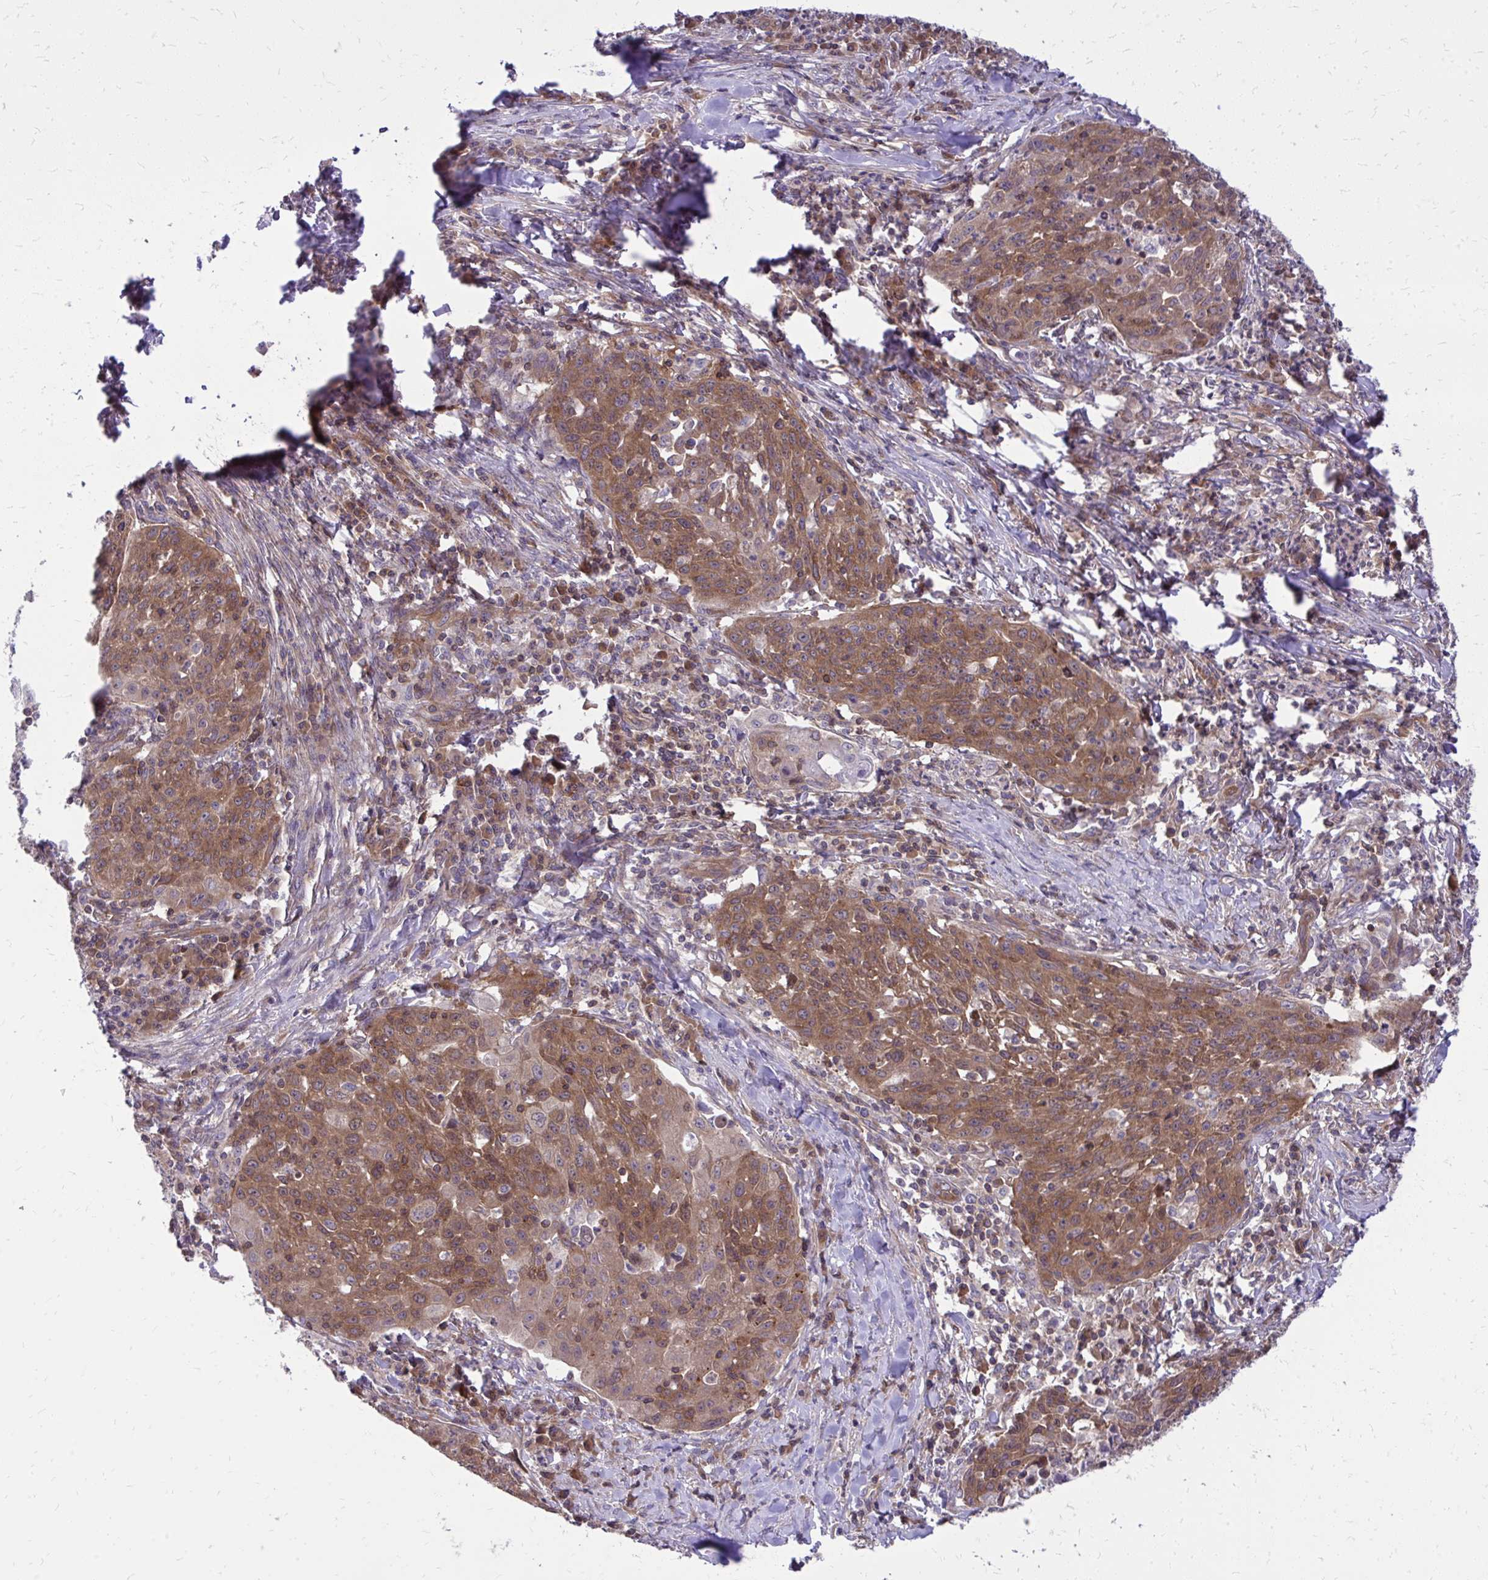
{"staining": {"intensity": "moderate", "quantity": ">75%", "location": "cytoplasmic/membranous"}, "tissue": "lung cancer", "cell_type": "Tumor cells", "image_type": "cancer", "snomed": [{"axis": "morphology", "description": "Squamous cell carcinoma, NOS"}, {"axis": "morphology", "description": "Squamous cell carcinoma, metastatic, NOS"}, {"axis": "topography", "description": "Bronchus"}, {"axis": "topography", "description": "Lung"}], "caption": "Lung metastatic squamous cell carcinoma was stained to show a protein in brown. There is medium levels of moderate cytoplasmic/membranous staining in approximately >75% of tumor cells. Immunohistochemistry (ihc) stains the protein of interest in brown and the nuclei are stained blue.", "gene": "PPP5C", "patient": {"sex": "male", "age": 62}}